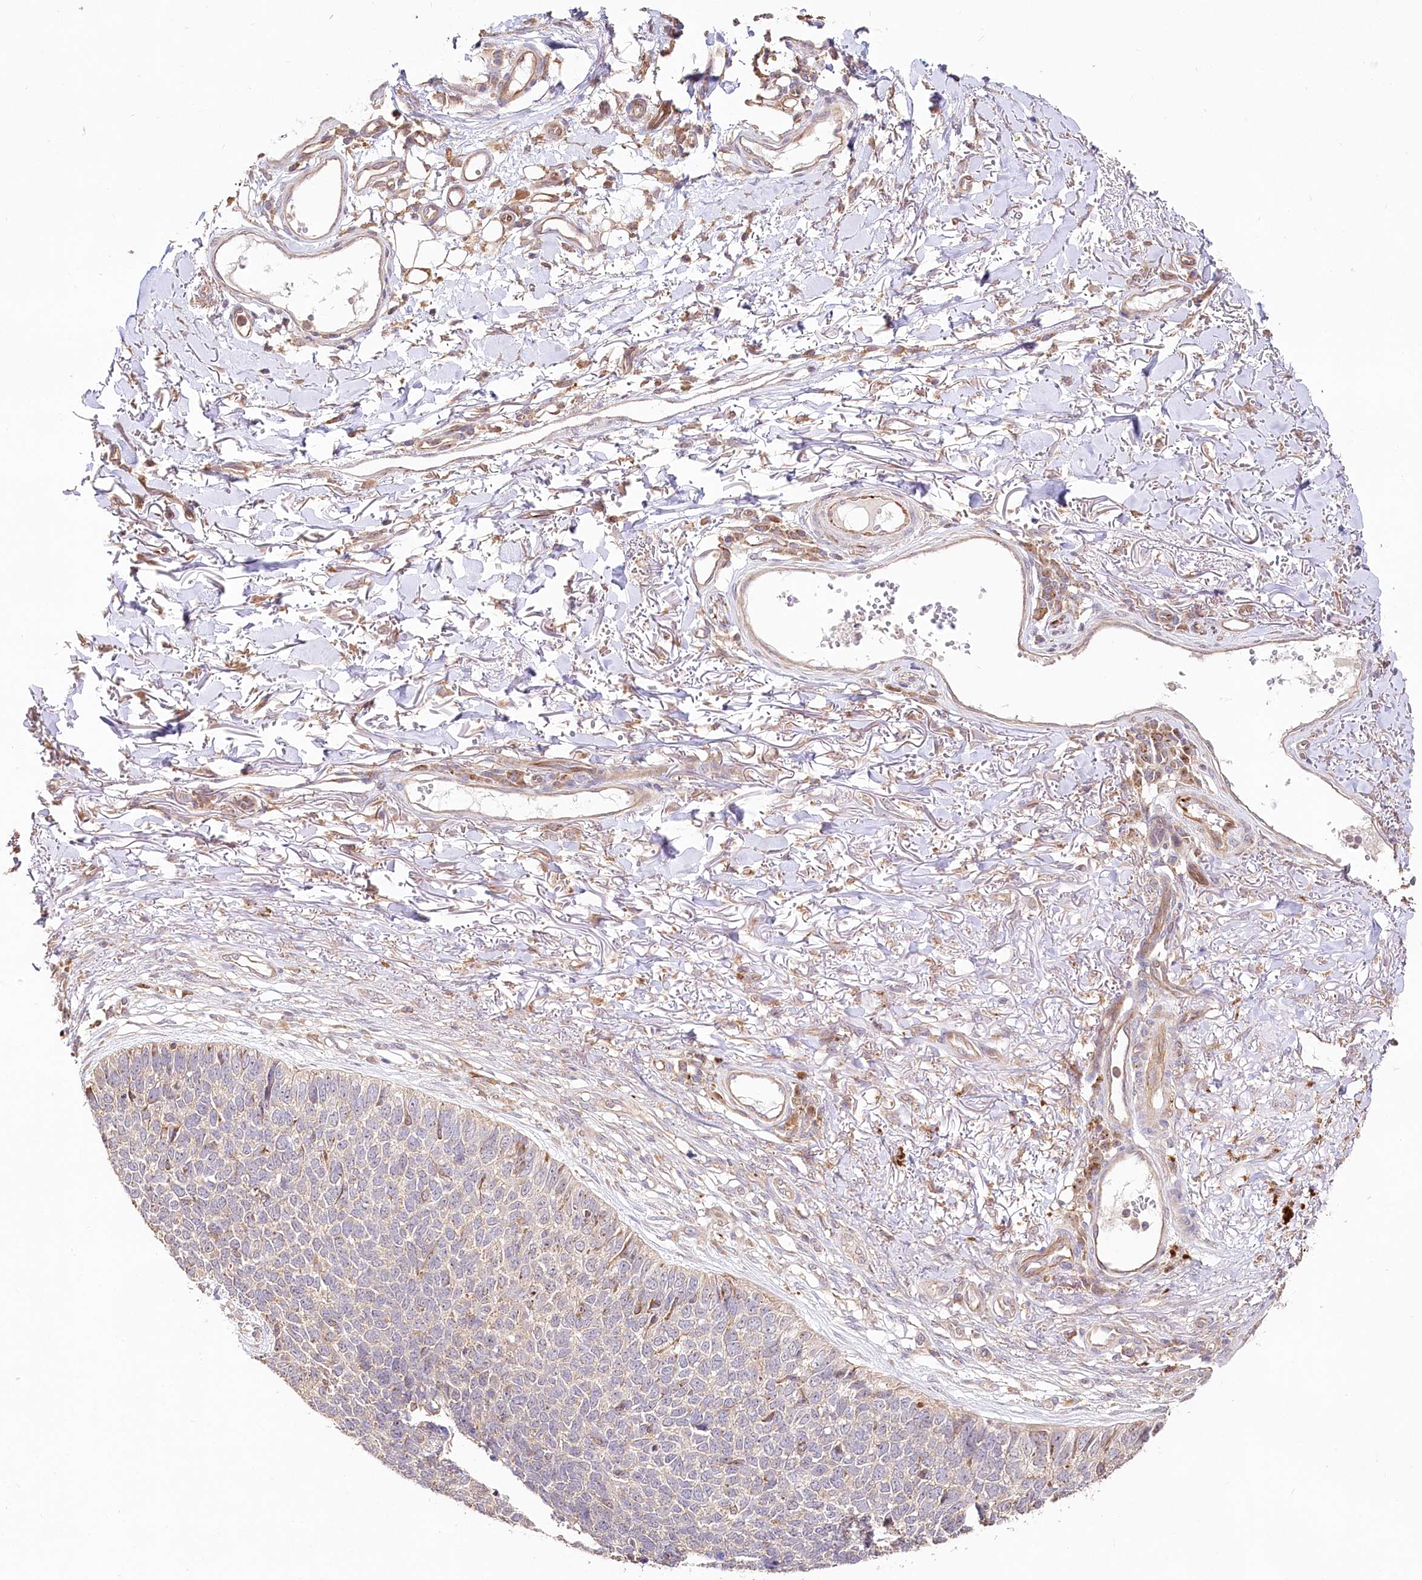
{"staining": {"intensity": "negative", "quantity": "none", "location": "none"}, "tissue": "skin cancer", "cell_type": "Tumor cells", "image_type": "cancer", "snomed": [{"axis": "morphology", "description": "Basal cell carcinoma"}, {"axis": "topography", "description": "Skin"}], "caption": "A micrograph of skin cancer stained for a protein demonstrates no brown staining in tumor cells.", "gene": "DMXL1", "patient": {"sex": "female", "age": 84}}